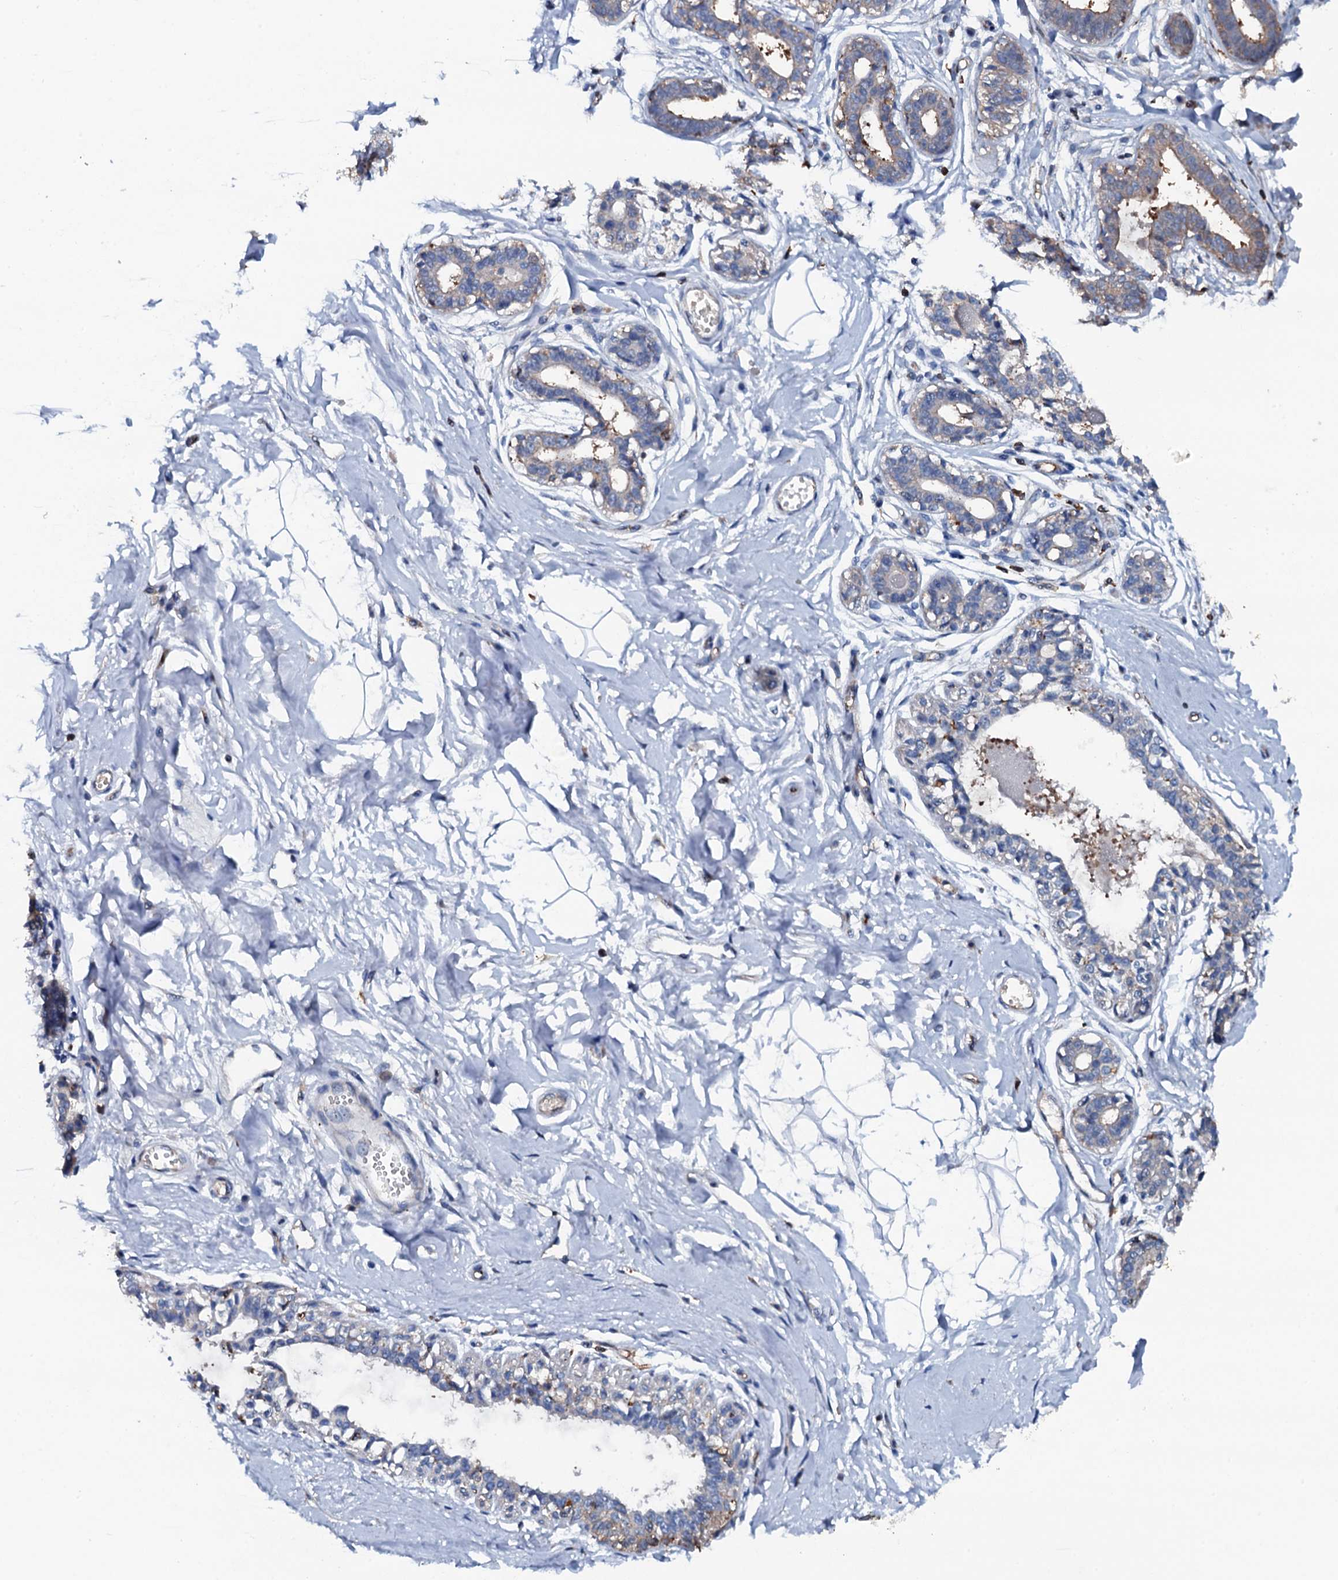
{"staining": {"intensity": "negative", "quantity": "none", "location": "none"}, "tissue": "breast", "cell_type": "Adipocytes", "image_type": "normal", "snomed": [{"axis": "morphology", "description": "Normal tissue, NOS"}, {"axis": "topography", "description": "Breast"}], "caption": "This image is of unremarkable breast stained with immunohistochemistry (IHC) to label a protein in brown with the nuclei are counter-stained blue. There is no positivity in adipocytes.", "gene": "MS4A4E", "patient": {"sex": "female", "age": 45}}